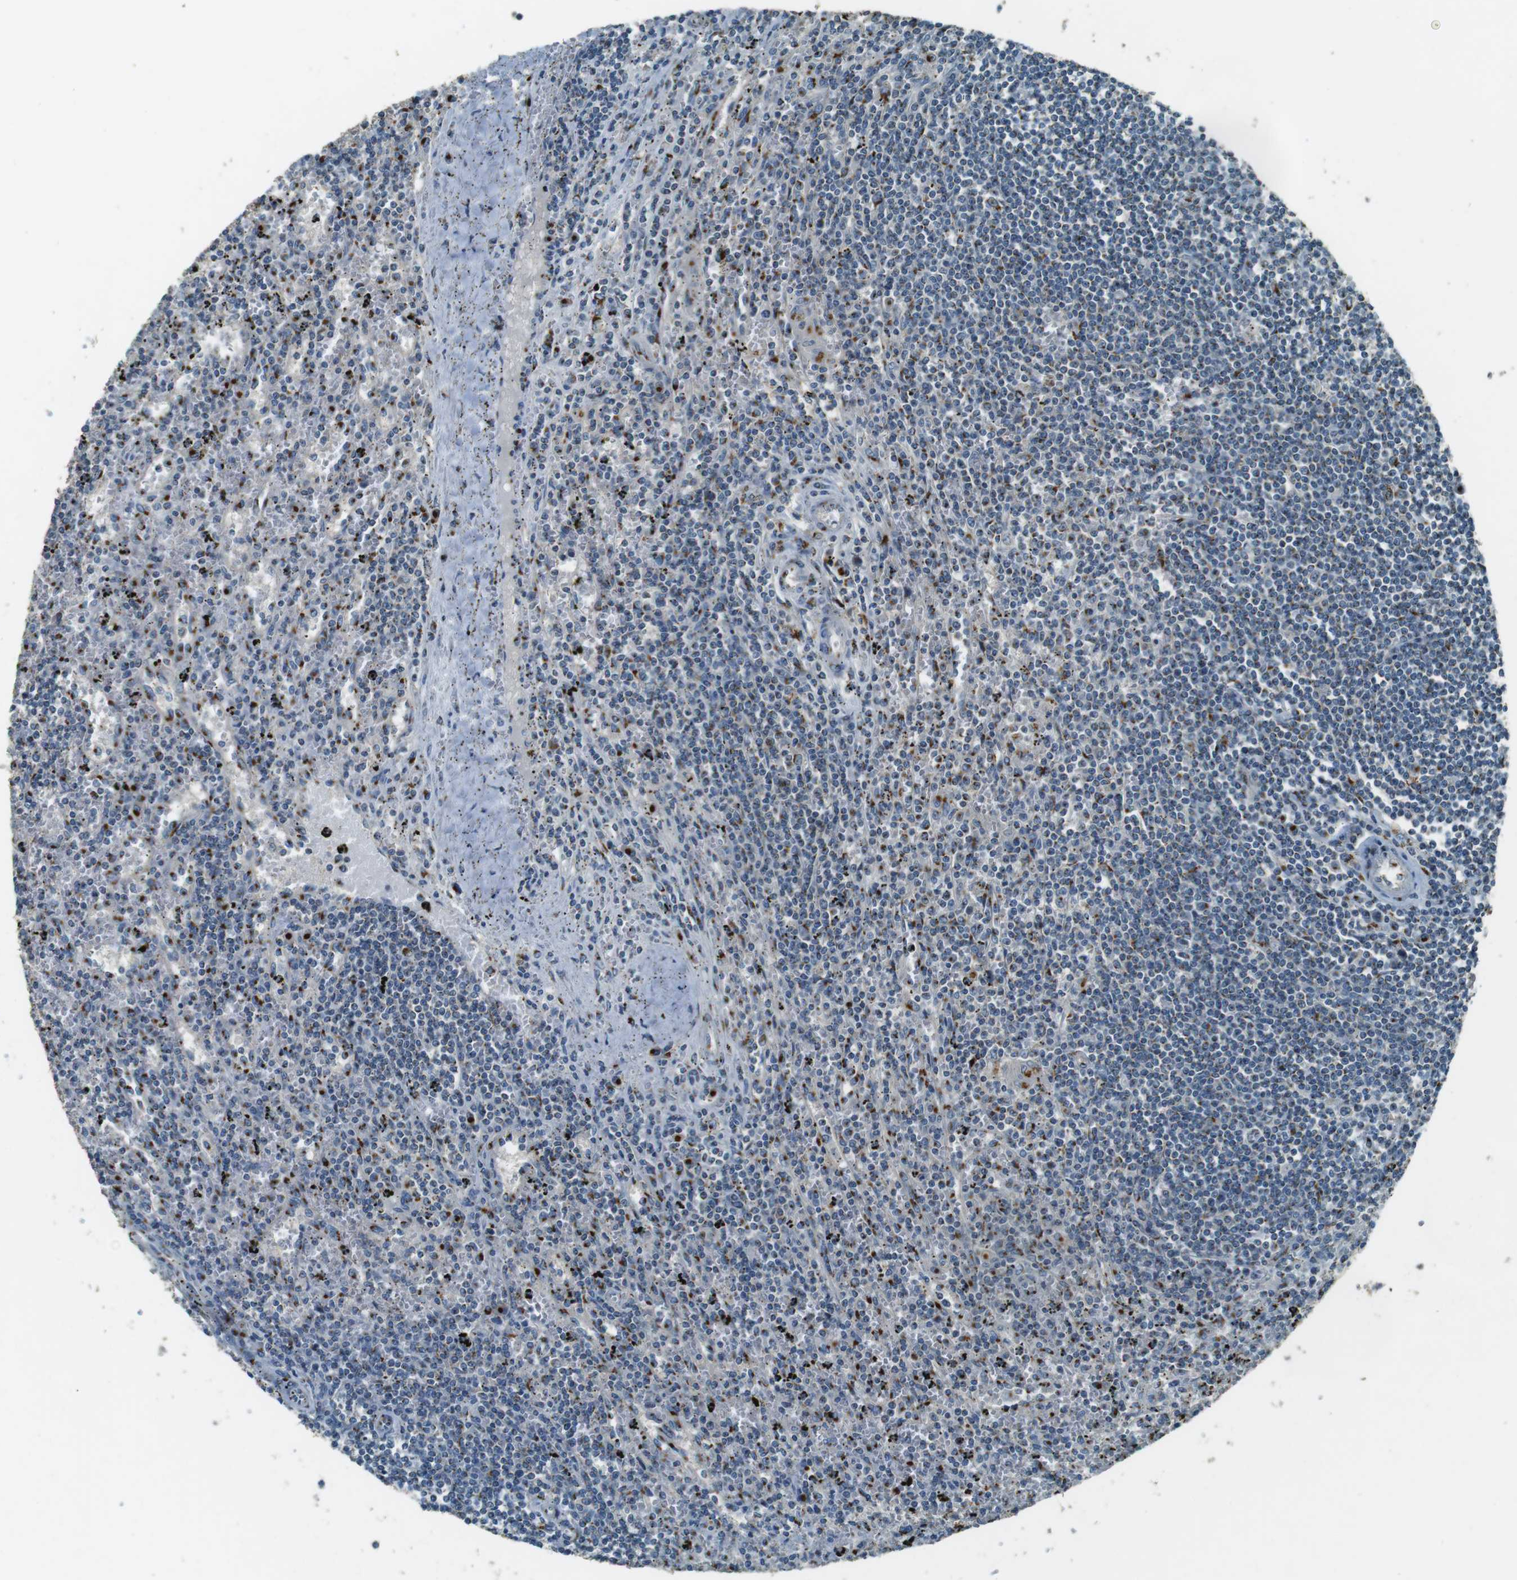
{"staining": {"intensity": "weak", "quantity": "25%-75%", "location": "cytoplasmic/membranous"}, "tissue": "lymphoma", "cell_type": "Tumor cells", "image_type": "cancer", "snomed": [{"axis": "morphology", "description": "Malignant lymphoma, non-Hodgkin's type, Low grade"}, {"axis": "topography", "description": "Spleen"}], "caption": "This photomicrograph exhibits immunohistochemistry staining of human lymphoma, with low weak cytoplasmic/membranous expression in approximately 25%-75% of tumor cells.", "gene": "TMEM115", "patient": {"sex": "male", "age": 76}}